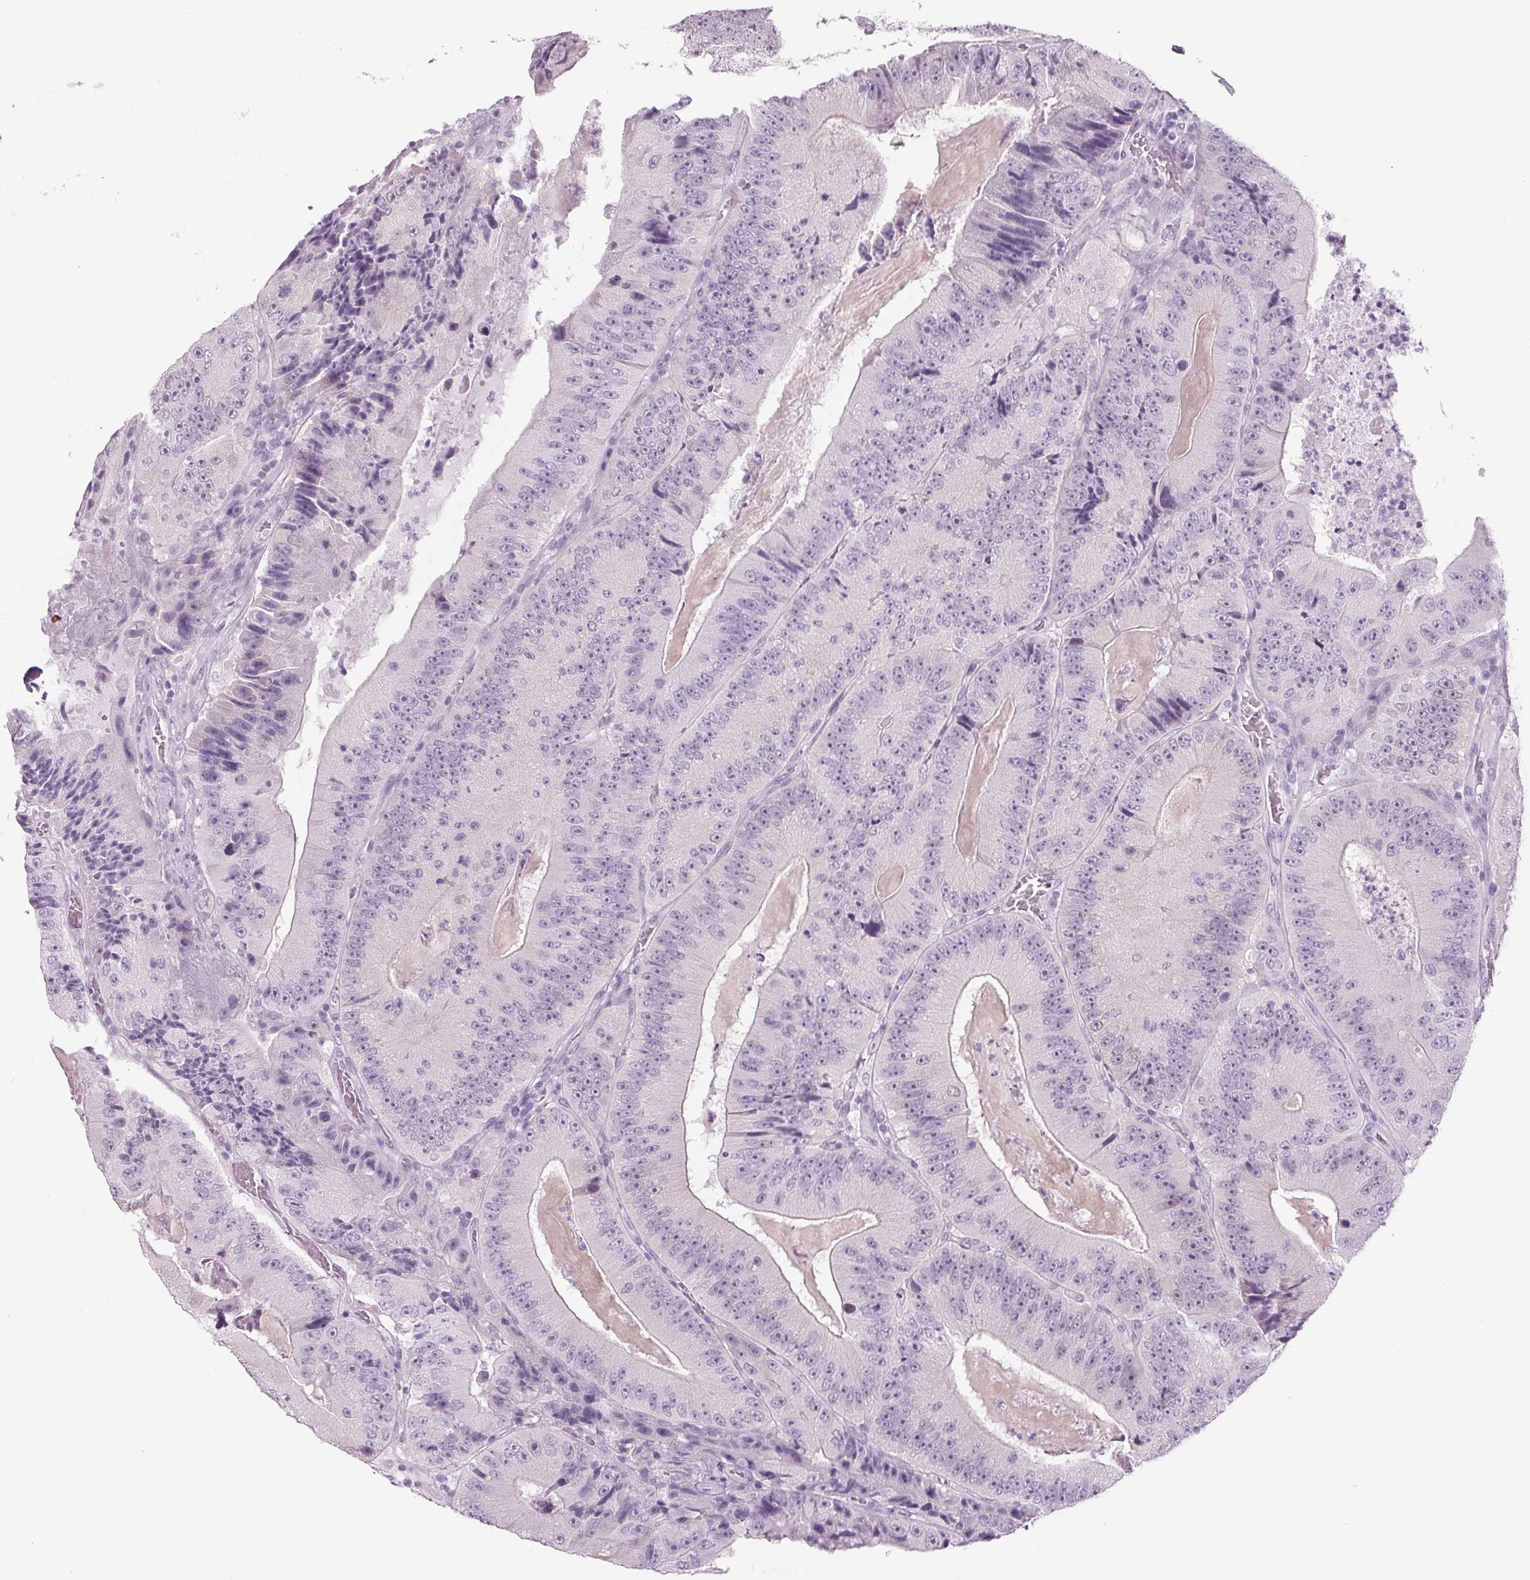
{"staining": {"intensity": "negative", "quantity": "none", "location": "none"}, "tissue": "colorectal cancer", "cell_type": "Tumor cells", "image_type": "cancer", "snomed": [{"axis": "morphology", "description": "Adenocarcinoma, NOS"}, {"axis": "topography", "description": "Colon"}], "caption": "Tumor cells are negative for protein expression in human colorectal cancer (adenocarcinoma).", "gene": "PPP1R1A", "patient": {"sex": "female", "age": 86}}